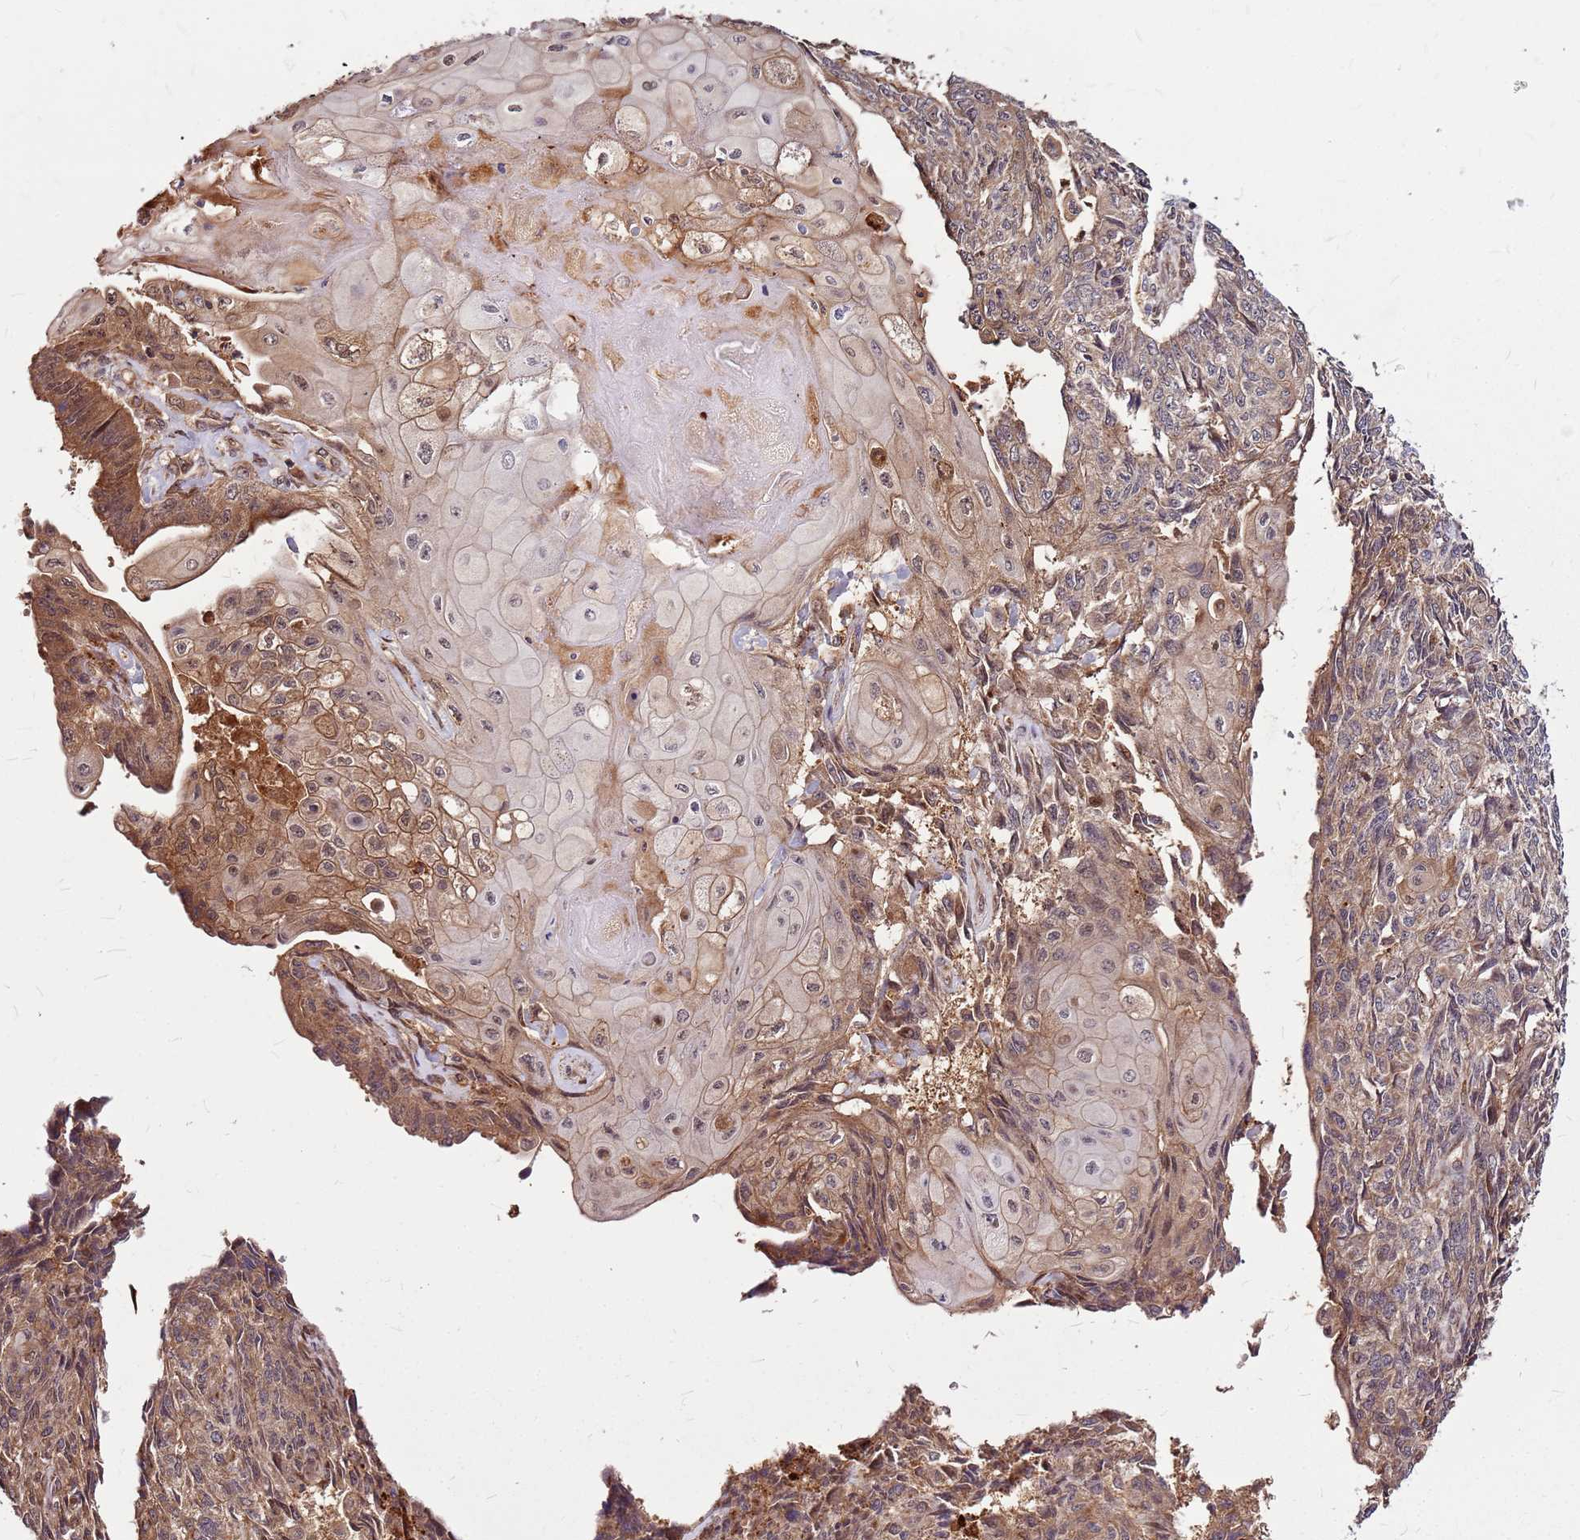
{"staining": {"intensity": "moderate", "quantity": "<25%", "location": "cytoplasmic/membranous"}, "tissue": "endometrial cancer", "cell_type": "Tumor cells", "image_type": "cancer", "snomed": [{"axis": "morphology", "description": "Adenocarcinoma, NOS"}, {"axis": "topography", "description": "Endometrium"}], "caption": "A high-resolution micrograph shows IHC staining of endometrial cancer (adenocarcinoma), which reveals moderate cytoplasmic/membranous positivity in approximately <25% of tumor cells. (brown staining indicates protein expression, while blue staining denotes nuclei).", "gene": "LYPLAL1", "patient": {"sex": "female", "age": 32}}